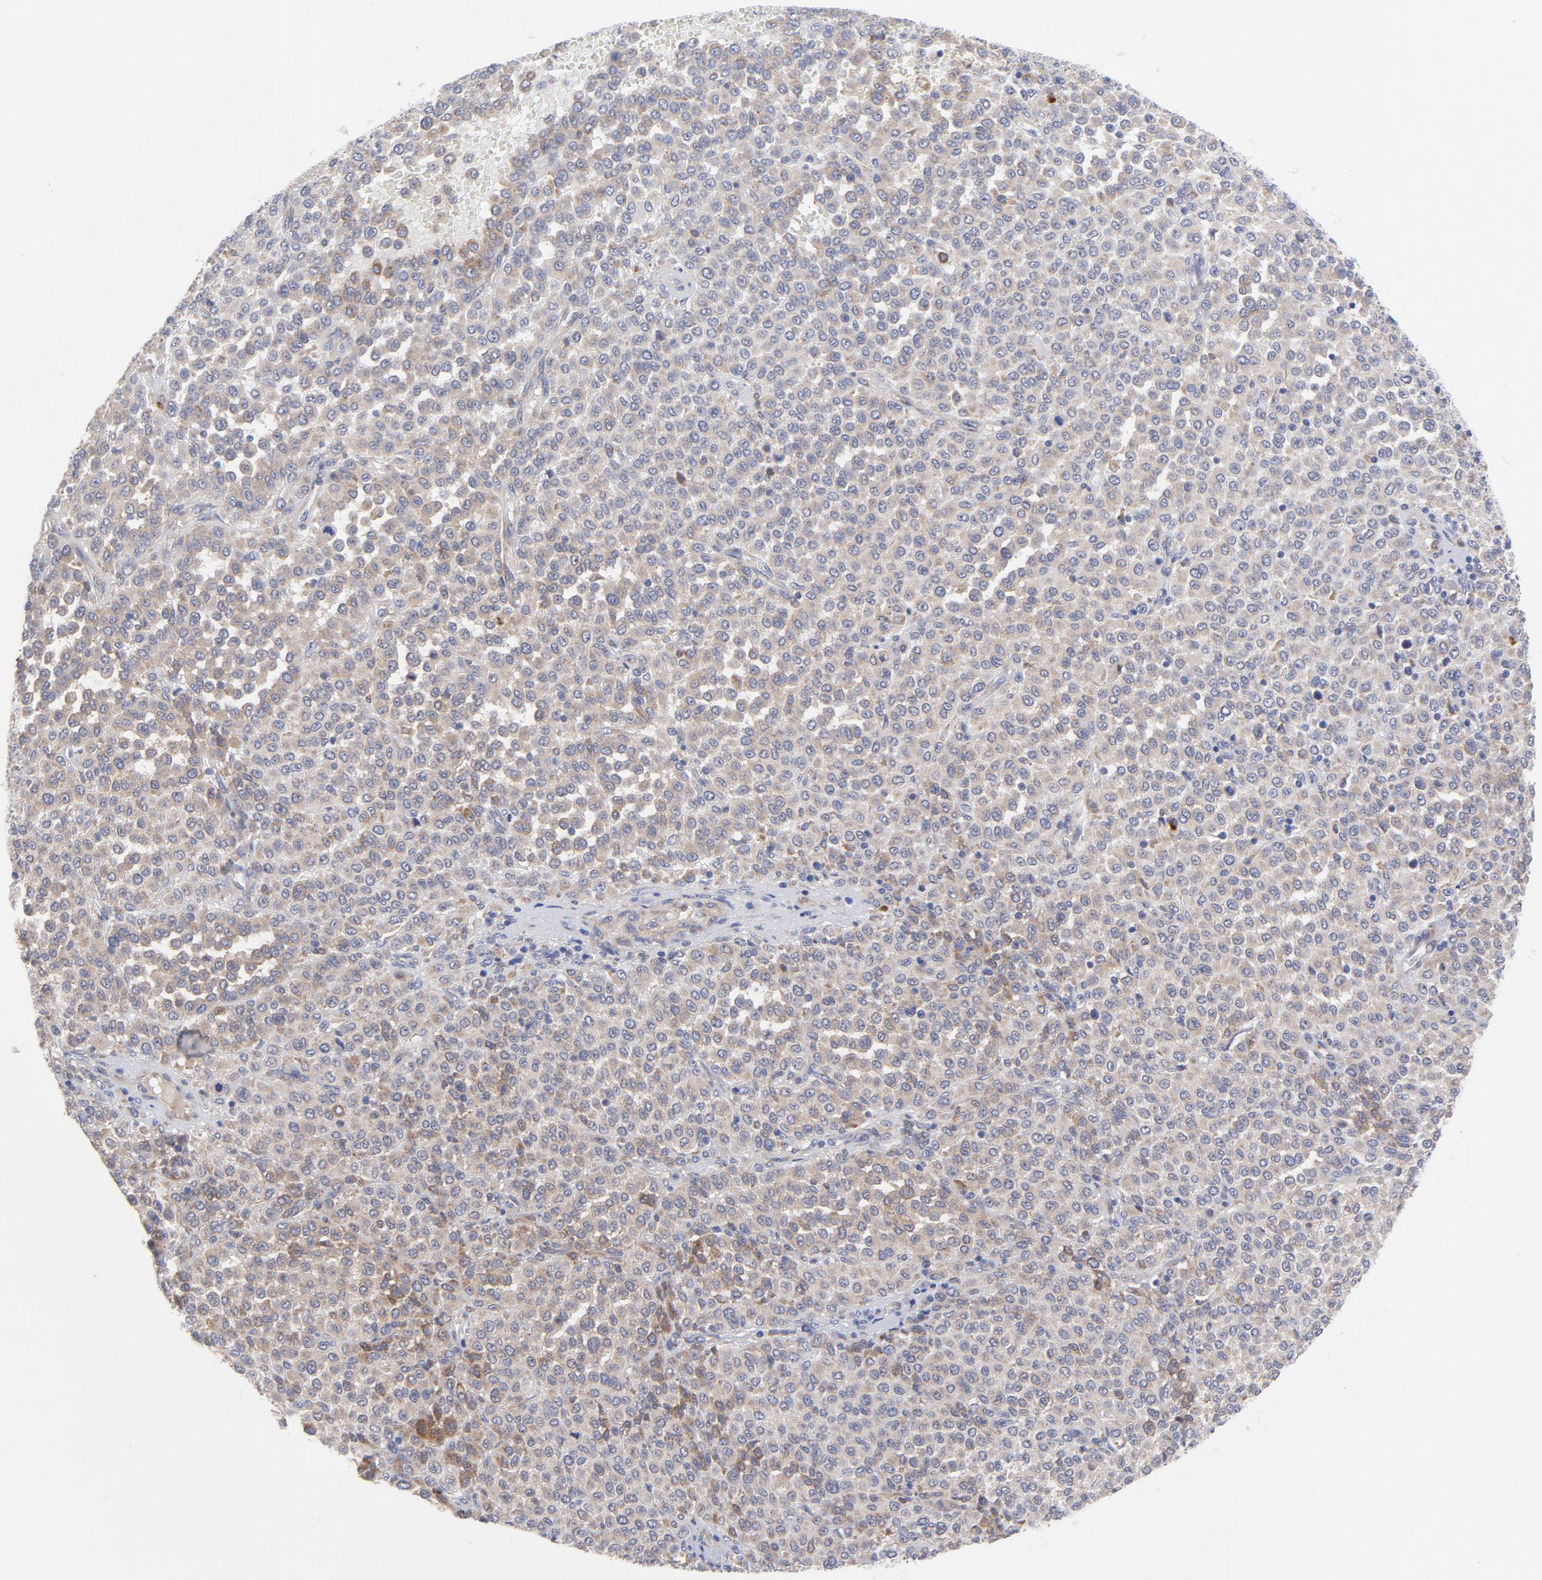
{"staining": {"intensity": "negative", "quantity": "none", "location": "none"}, "tissue": "melanoma", "cell_type": "Tumor cells", "image_type": "cancer", "snomed": [{"axis": "morphology", "description": "Malignant melanoma, Metastatic site"}, {"axis": "topography", "description": "Pancreas"}], "caption": "Immunohistochemical staining of human malignant melanoma (metastatic site) shows no significant staining in tumor cells. (Brightfield microscopy of DAB IHC at high magnification).", "gene": "RAPGEF3", "patient": {"sex": "female", "age": 30}}